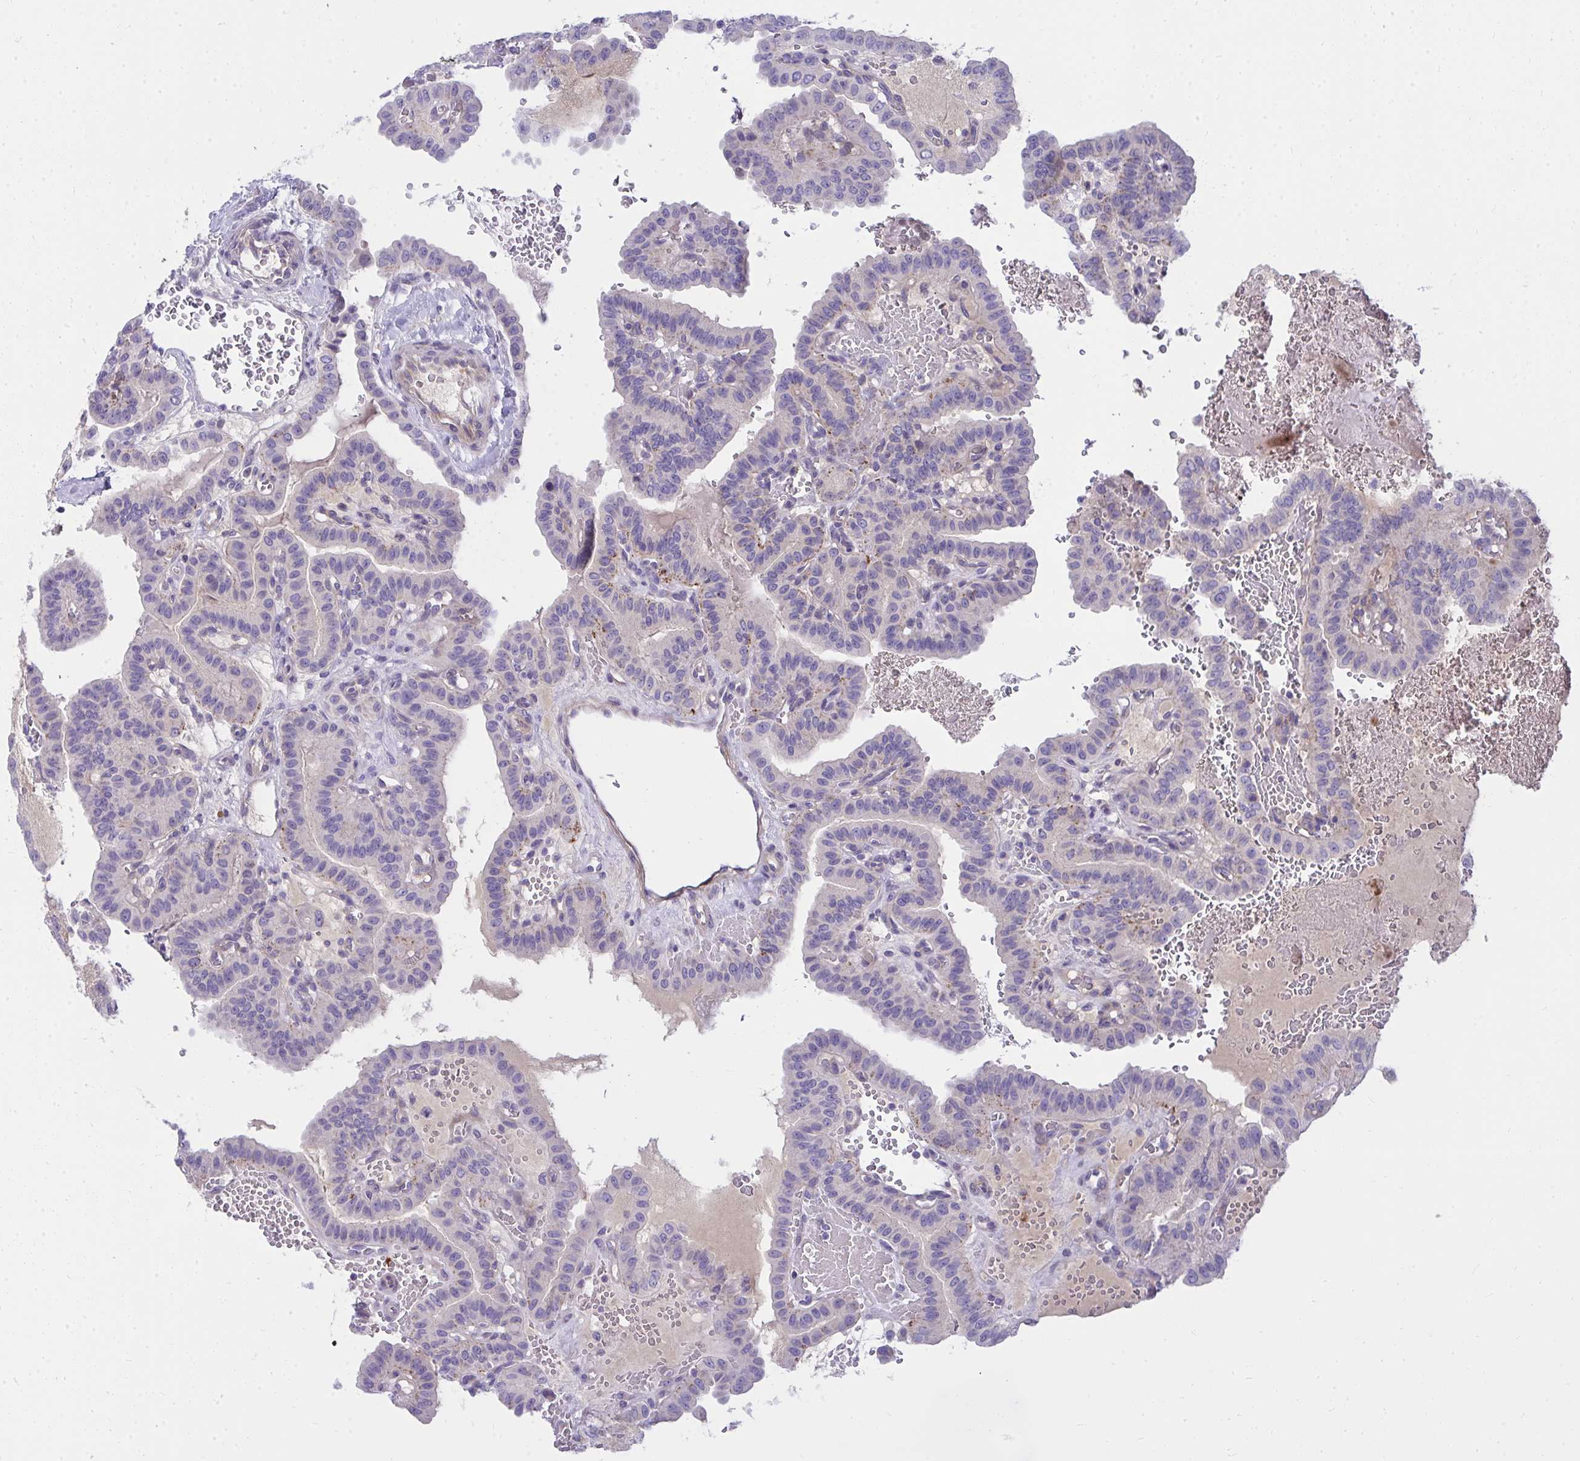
{"staining": {"intensity": "negative", "quantity": "none", "location": "none"}, "tissue": "thyroid cancer", "cell_type": "Tumor cells", "image_type": "cancer", "snomed": [{"axis": "morphology", "description": "Papillary adenocarcinoma, NOS"}, {"axis": "topography", "description": "Thyroid gland"}], "caption": "This is a micrograph of IHC staining of thyroid cancer, which shows no positivity in tumor cells.", "gene": "LRRC36", "patient": {"sex": "male", "age": 87}}